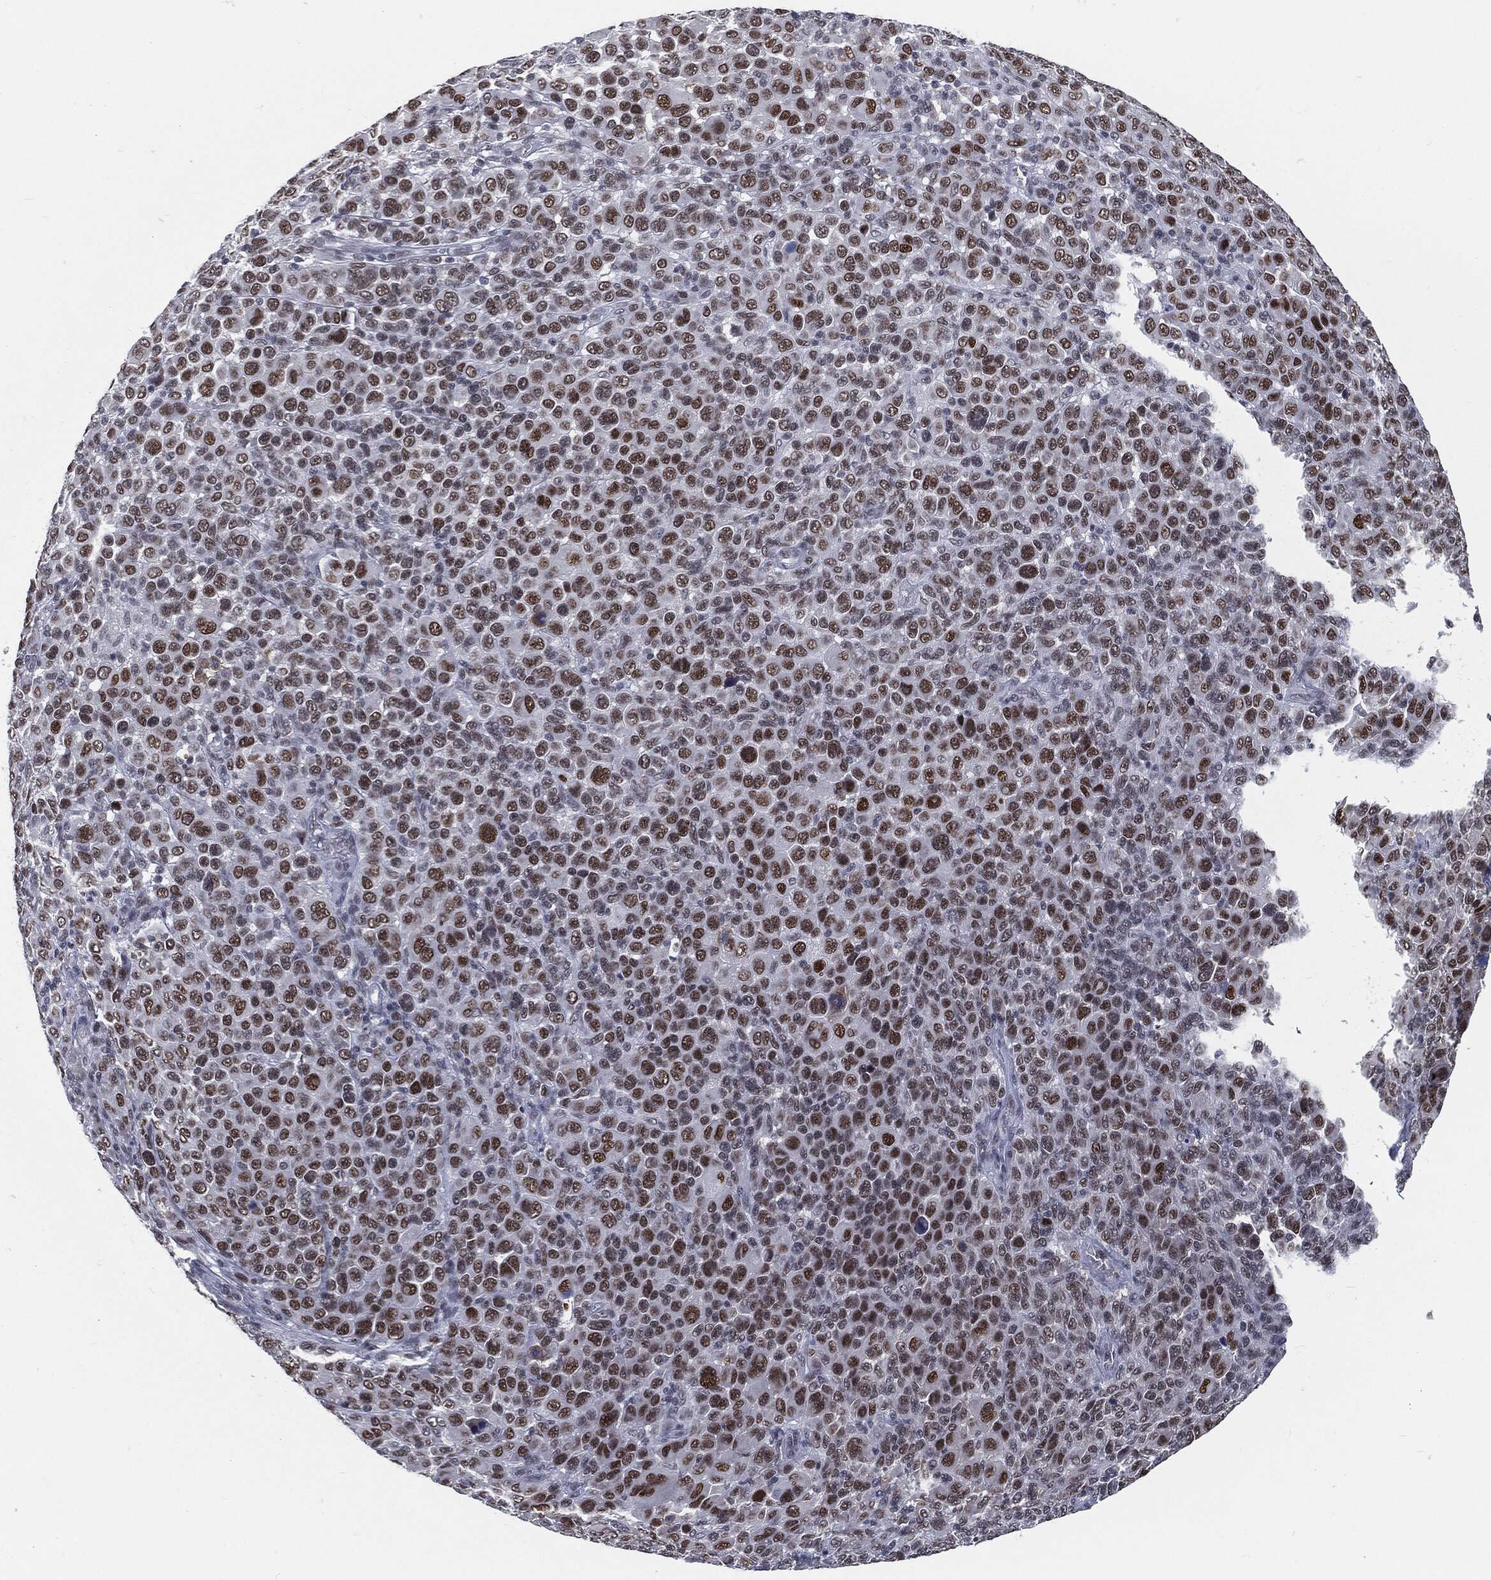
{"staining": {"intensity": "strong", "quantity": "<25%", "location": "nuclear"}, "tissue": "melanoma", "cell_type": "Tumor cells", "image_type": "cancer", "snomed": [{"axis": "morphology", "description": "Malignant melanoma, NOS"}, {"axis": "topography", "description": "Skin"}], "caption": "IHC micrograph of neoplastic tissue: human melanoma stained using immunohistochemistry (IHC) demonstrates medium levels of strong protein expression localized specifically in the nuclear of tumor cells, appearing as a nuclear brown color.", "gene": "ANXA1", "patient": {"sex": "female", "age": 57}}